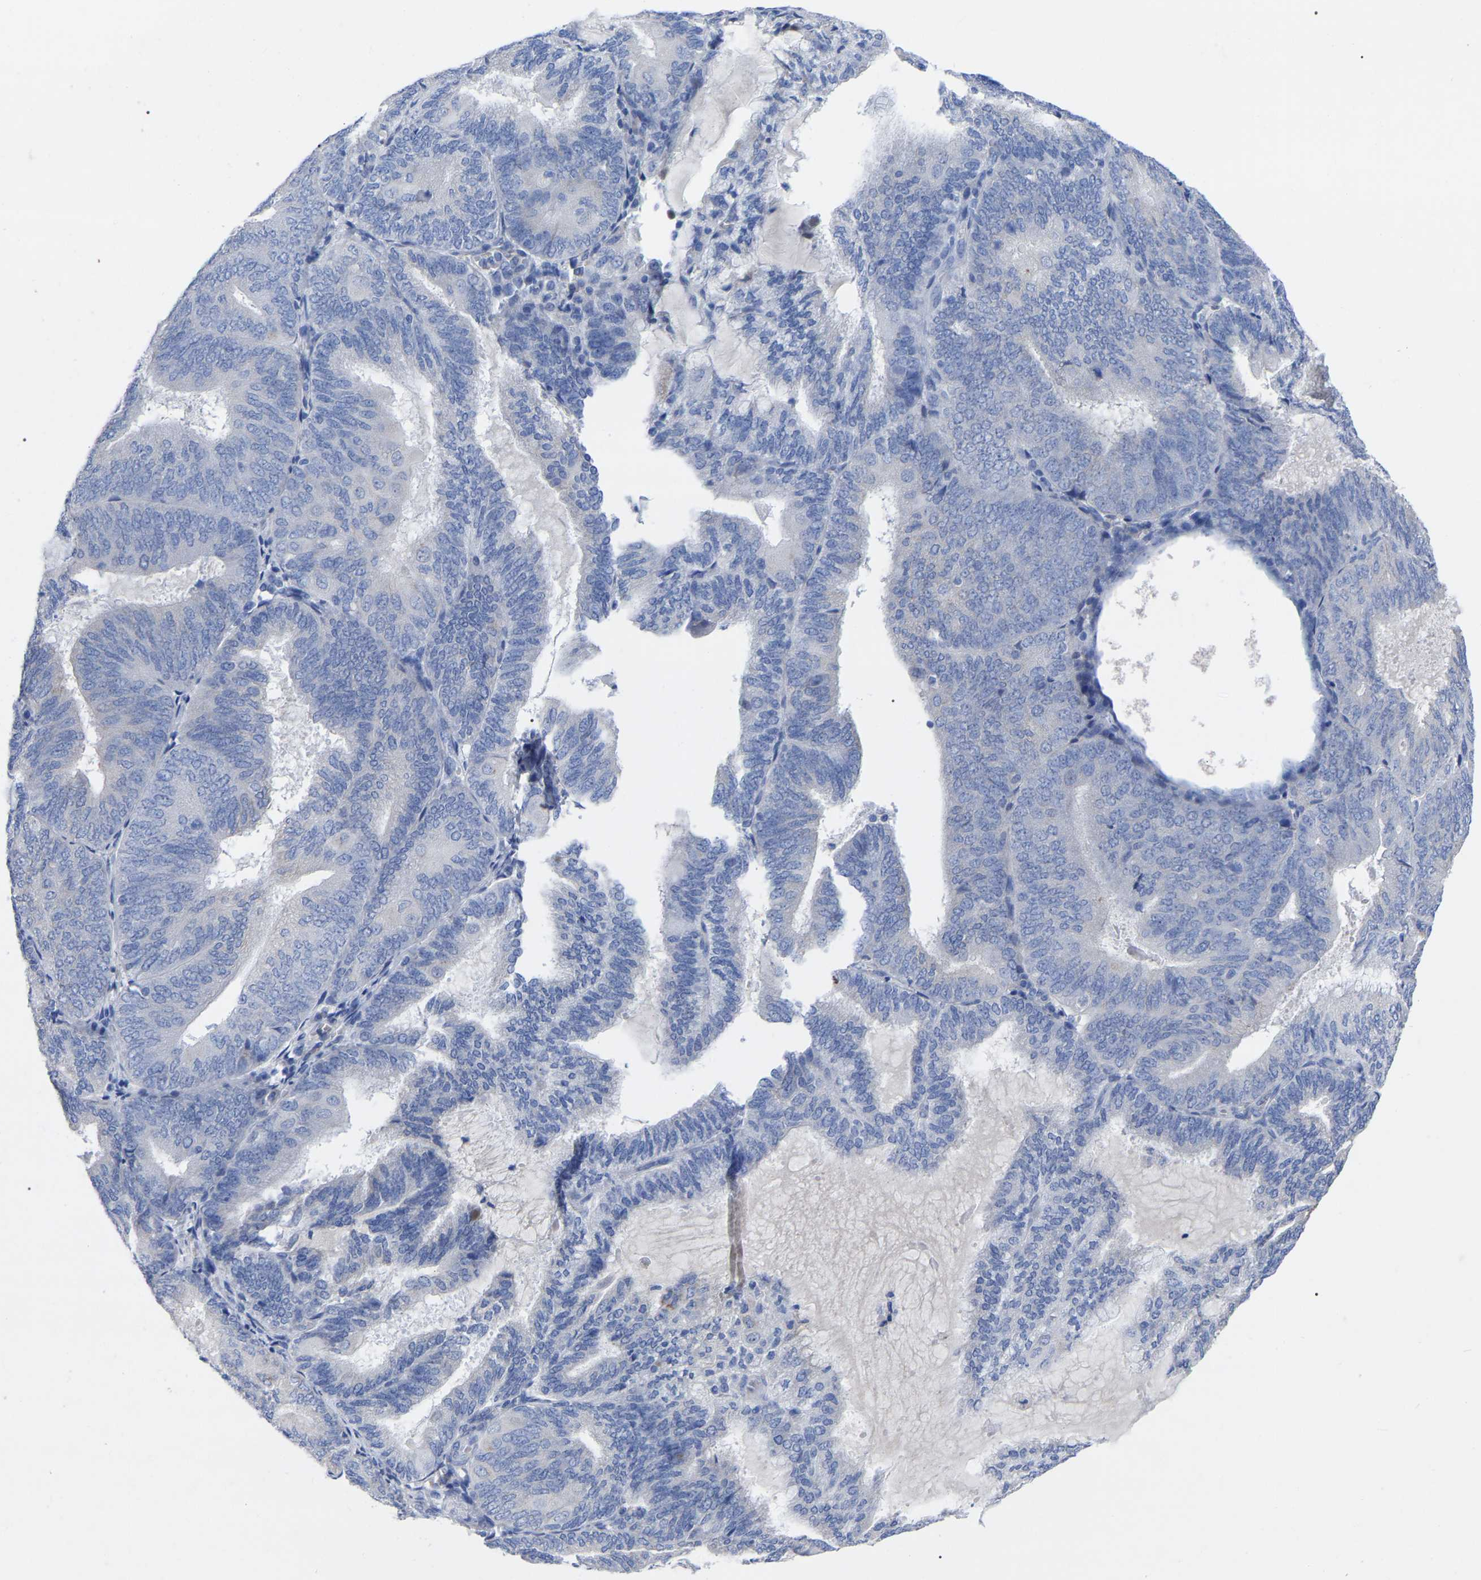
{"staining": {"intensity": "negative", "quantity": "none", "location": "none"}, "tissue": "endometrial cancer", "cell_type": "Tumor cells", "image_type": "cancer", "snomed": [{"axis": "morphology", "description": "Adenocarcinoma, NOS"}, {"axis": "topography", "description": "Endometrium"}], "caption": "This is an immunohistochemistry (IHC) micrograph of endometrial cancer. There is no positivity in tumor cells.", "gene": "GDF3", "patient": {"sex": "female", "age": 81}}